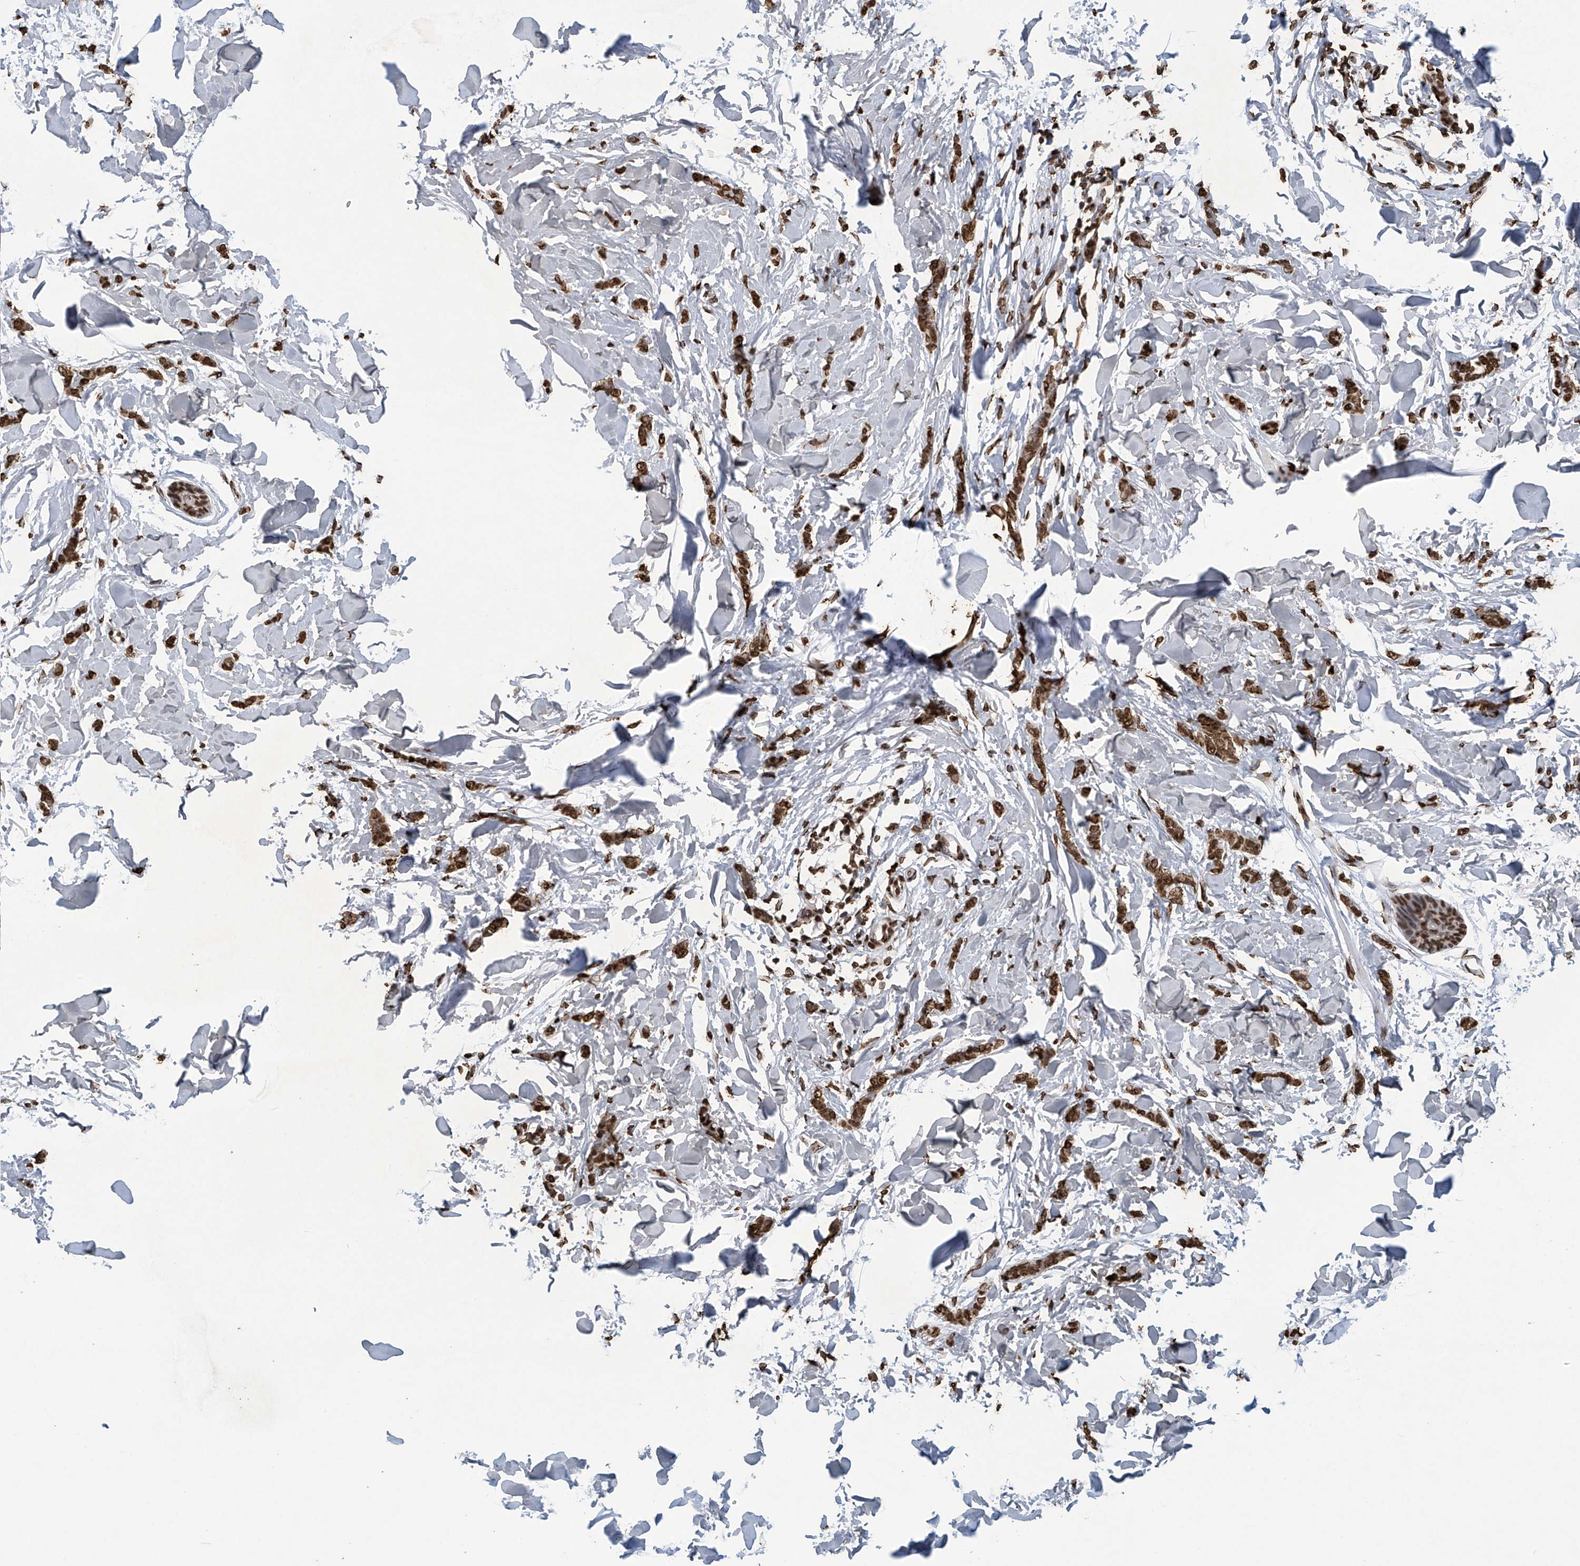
{"staining": {"intensity": "strong", "quantity": ">75%", "location": "nuclear"}, "tissue": "breast cancer", "cell_type": "Tumor cells", "image_type": "cancer", "snomed": [{"axis": "morphology", "description": "Lobular carcinoma"}, {"axis": "topography", "description": "Skin"}, {"axis": "topography", "description": "Breast"}], "caption": "Immunohistochemistry (IHC) staining of breast cancer (lobular carcinoma), which exhibits high levels of strong nuclear expression in about >75% of tumor cells indicating strong nuclear protein positivity. The staining was performed using DAB (brown) for protein detection and nuclei were counterstained in hematoxylin (blue).", "gene": "H3-3A", "patient": {"sex": "female", "age": 46}}